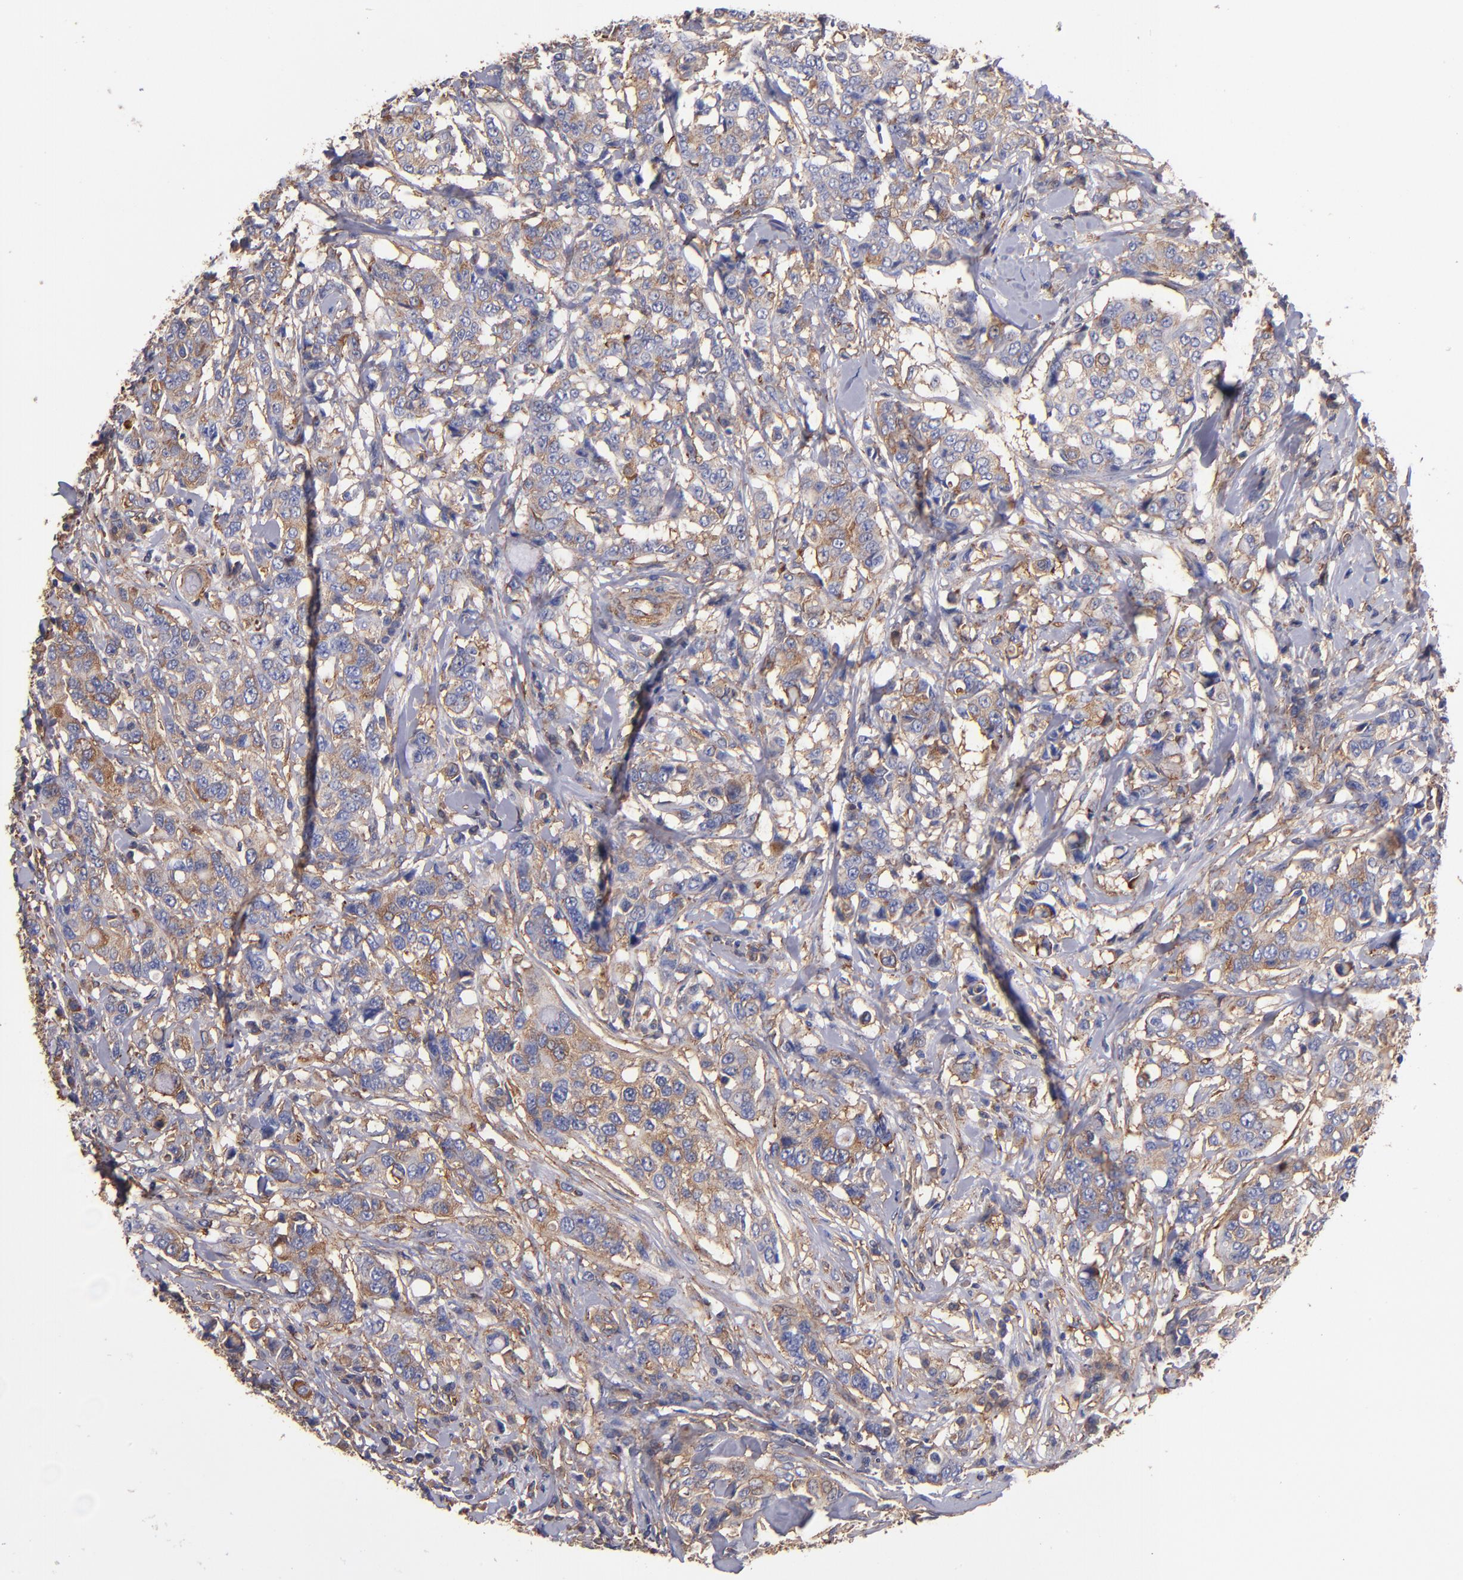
{"staining": {"intensity": "moderate", "quantity": "25%-75%", "location": "cytoplasmic/membranous"}, "tissue": "breast cancer", "cell_type": "Tumor cells", "image_type": "cancer", "snomed": [{"axis": "morphology", "description": "Duct carcinoma"}, {"axis": "topography", "description": "Breast"}], "caption": "Tumor cells exhibit moderate cytoplasmic/membranous staining in approximately 25%-75% of cells in breast cancer.", "gene": "MVP", "patient": {"sex": "female", "age": 27}}